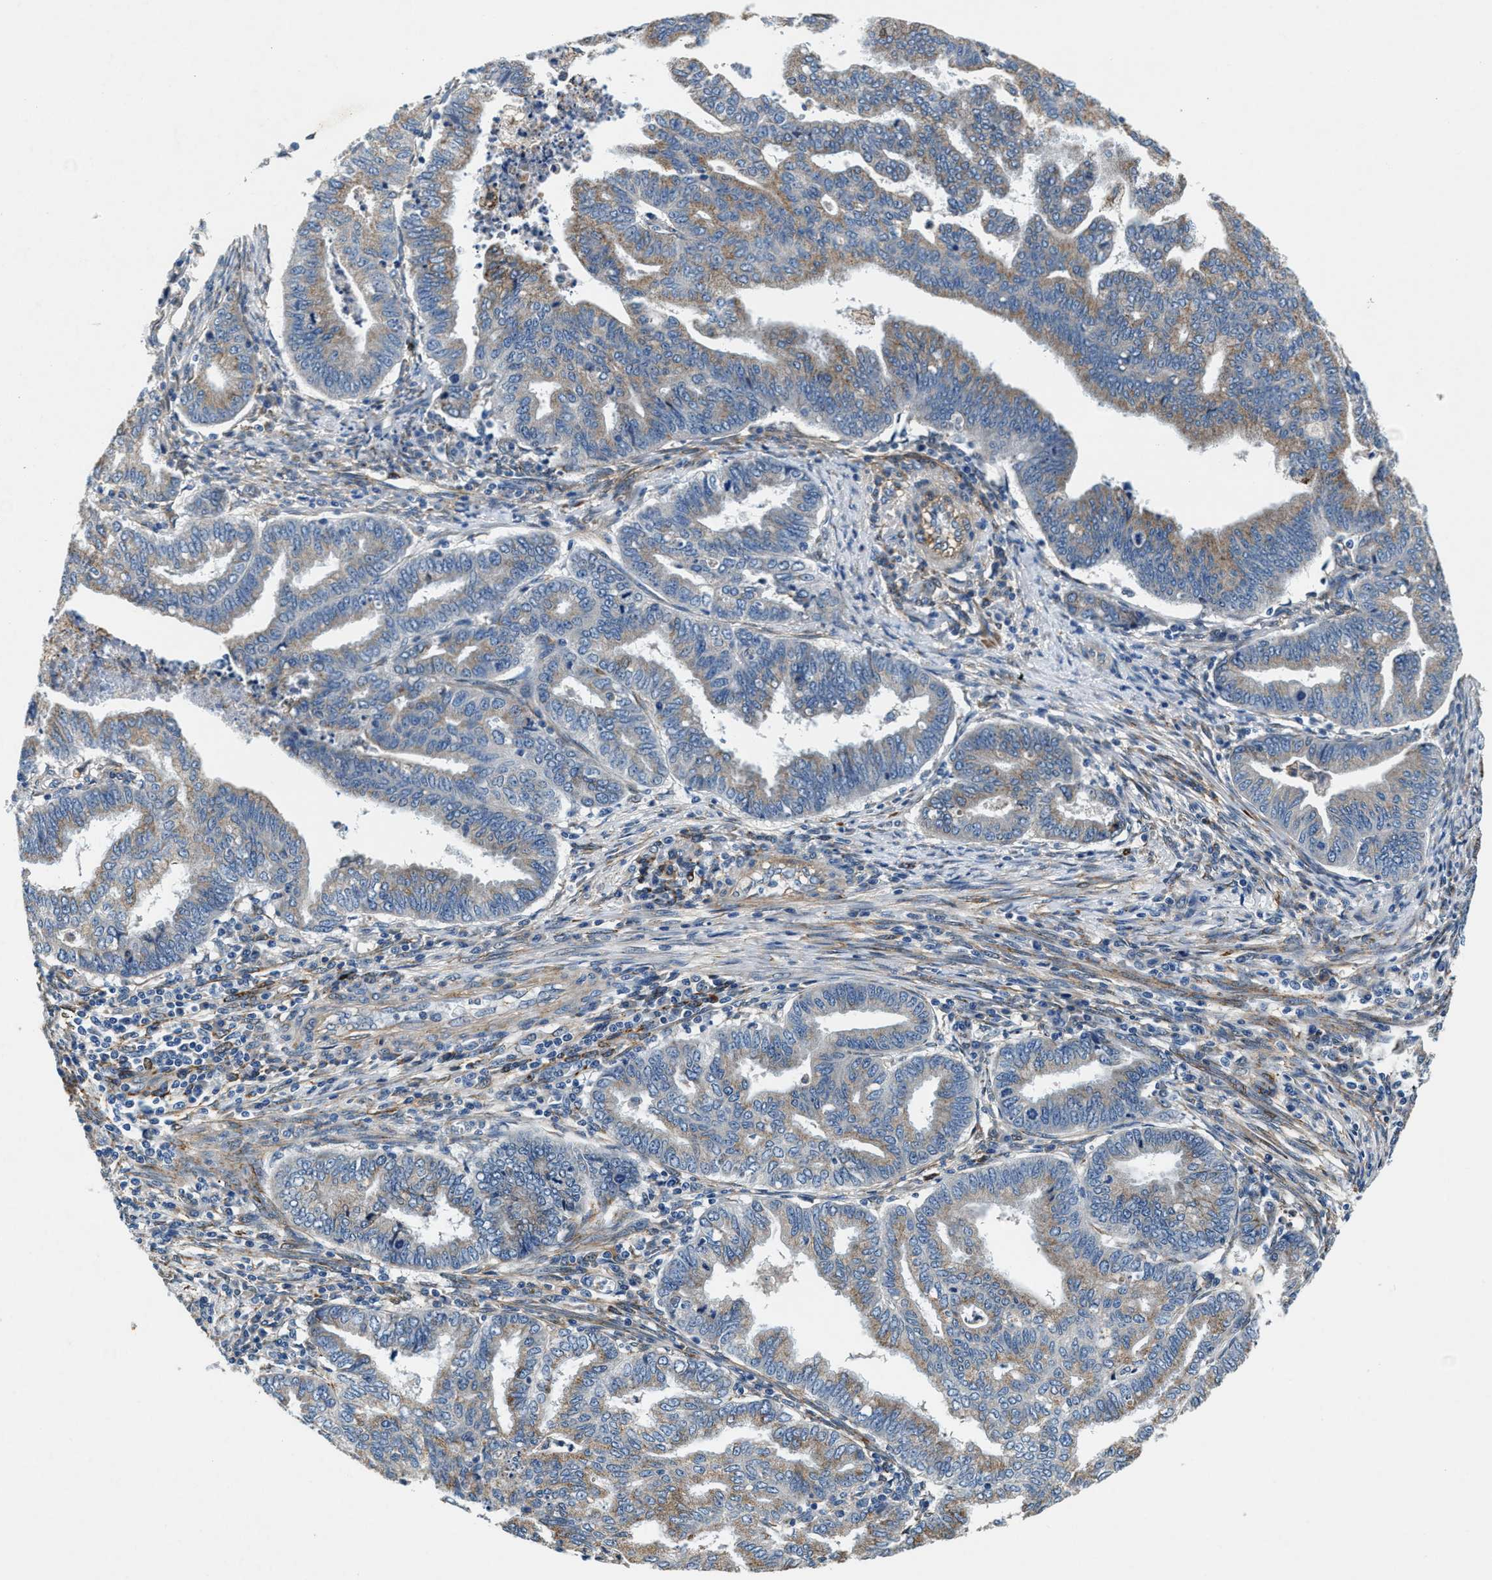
{"staining": {"intensity": "weak", "quantity": ">75%", "location": "cytoplasmic/membranous"}, "tissue": "endometrial cancer", "cell_type": "Tumor cells", "image_type": "cancer", "snomed": [{"axis": "morphology", "description": "Polyp, NOS"}, {"axis": "morphology", "description": "Adenocarcinoma, NOS"}, {"axis": "morphology", "description": "Adenoma, NOS"}, {"axis": "topography", "description": "Endometrium"}], "caption": "Immunohistochemistry (IHC) of endometrial cancer (adenocarcinoma) shows low levels of weak cytoplasmic/membranous staining in approximately >75% of tumor cells.", "gene": "PRTFDC1", "patient": {"sex": "female", "age": 79}}